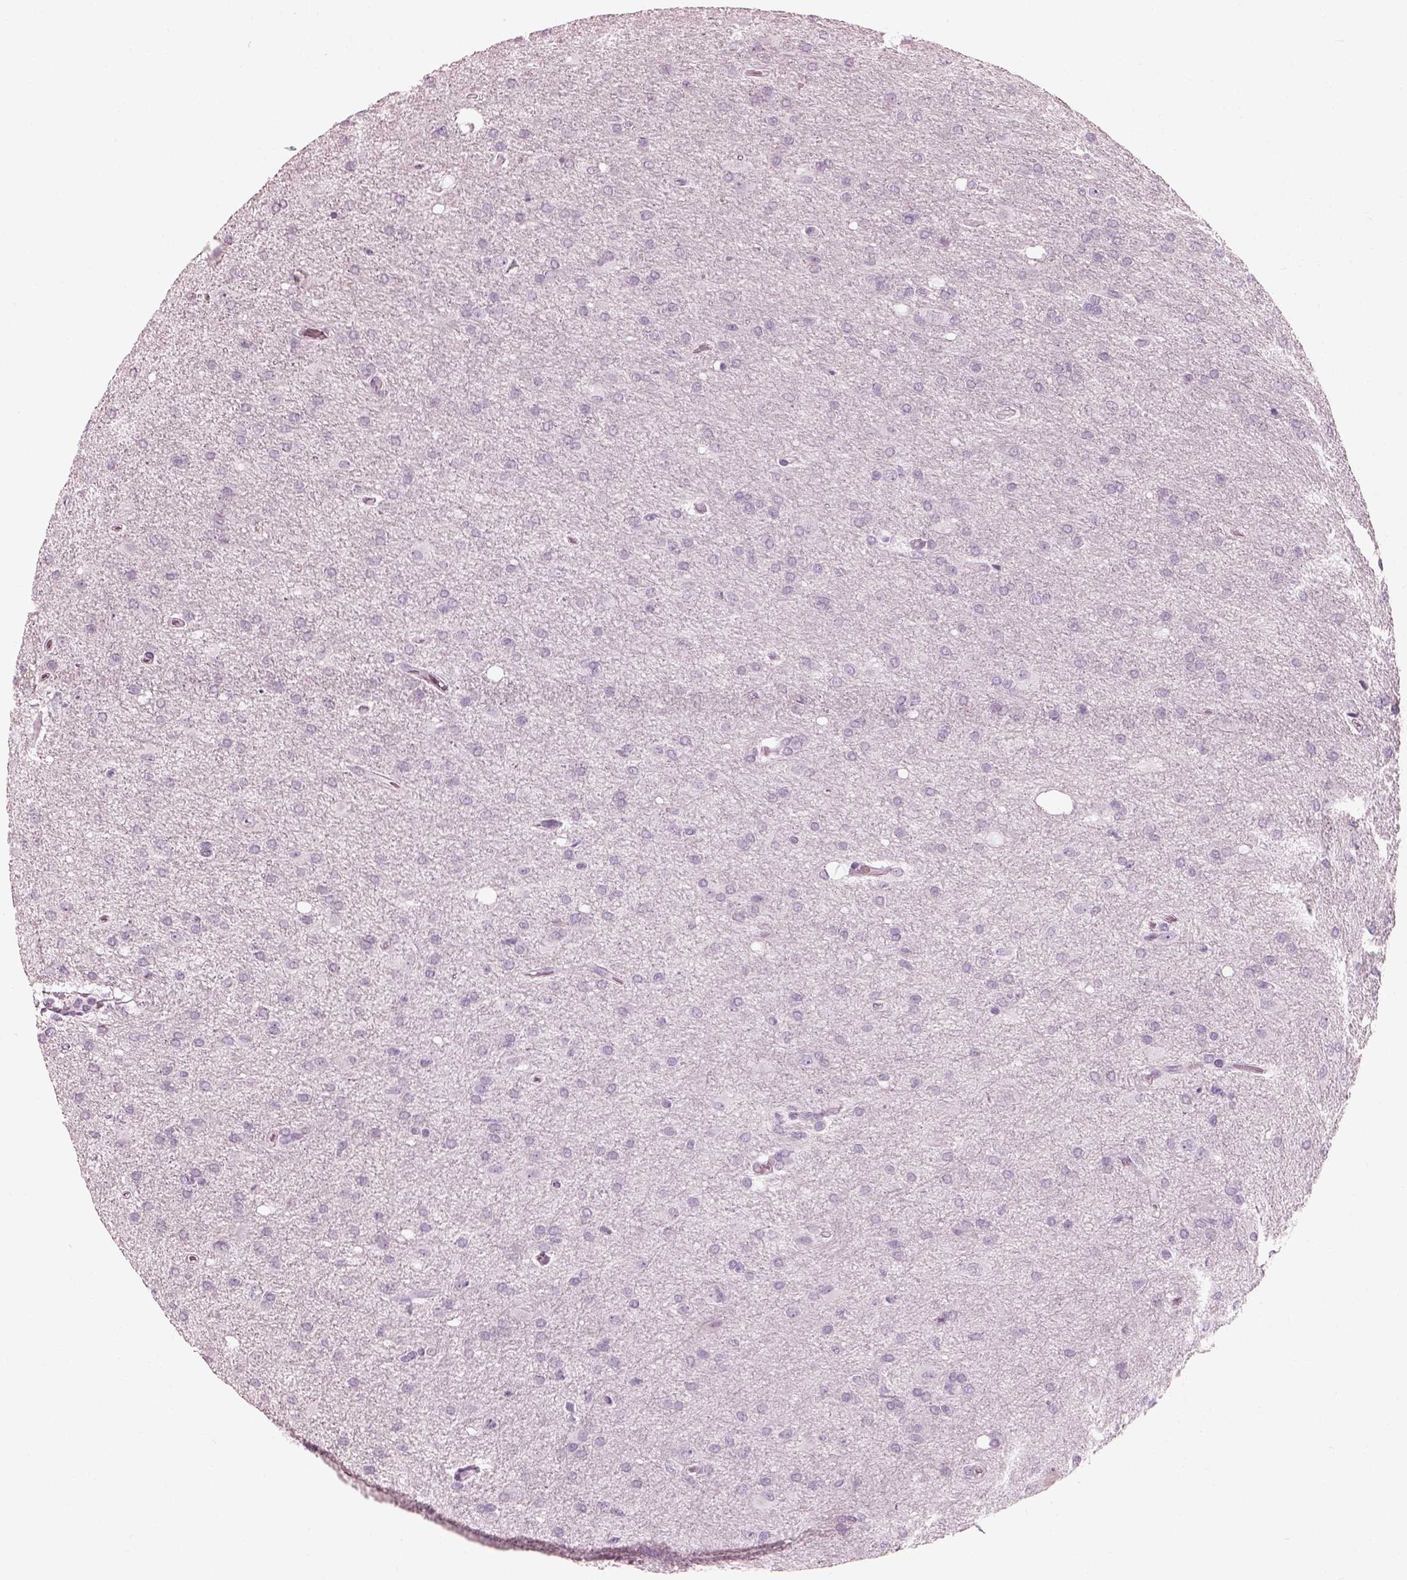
{"staining": {"intensity": "negative", "quantity": "none", "location": "none"}, "tissue": "glioma", "cell_type": "Tumor cells", "image_type": "cancer", "snomed": [{"axis": "morphology", "description": "Glioma, malignant, High grade"}, {"axis": "topography", "description": "Cerebral cortex"}], "caption": "A photomicrograph of glioma stained for a protein displays no brown staining in tumor cells.", "gene": "TCHHL1", "patient": {"sex": "male", "age": 70}}